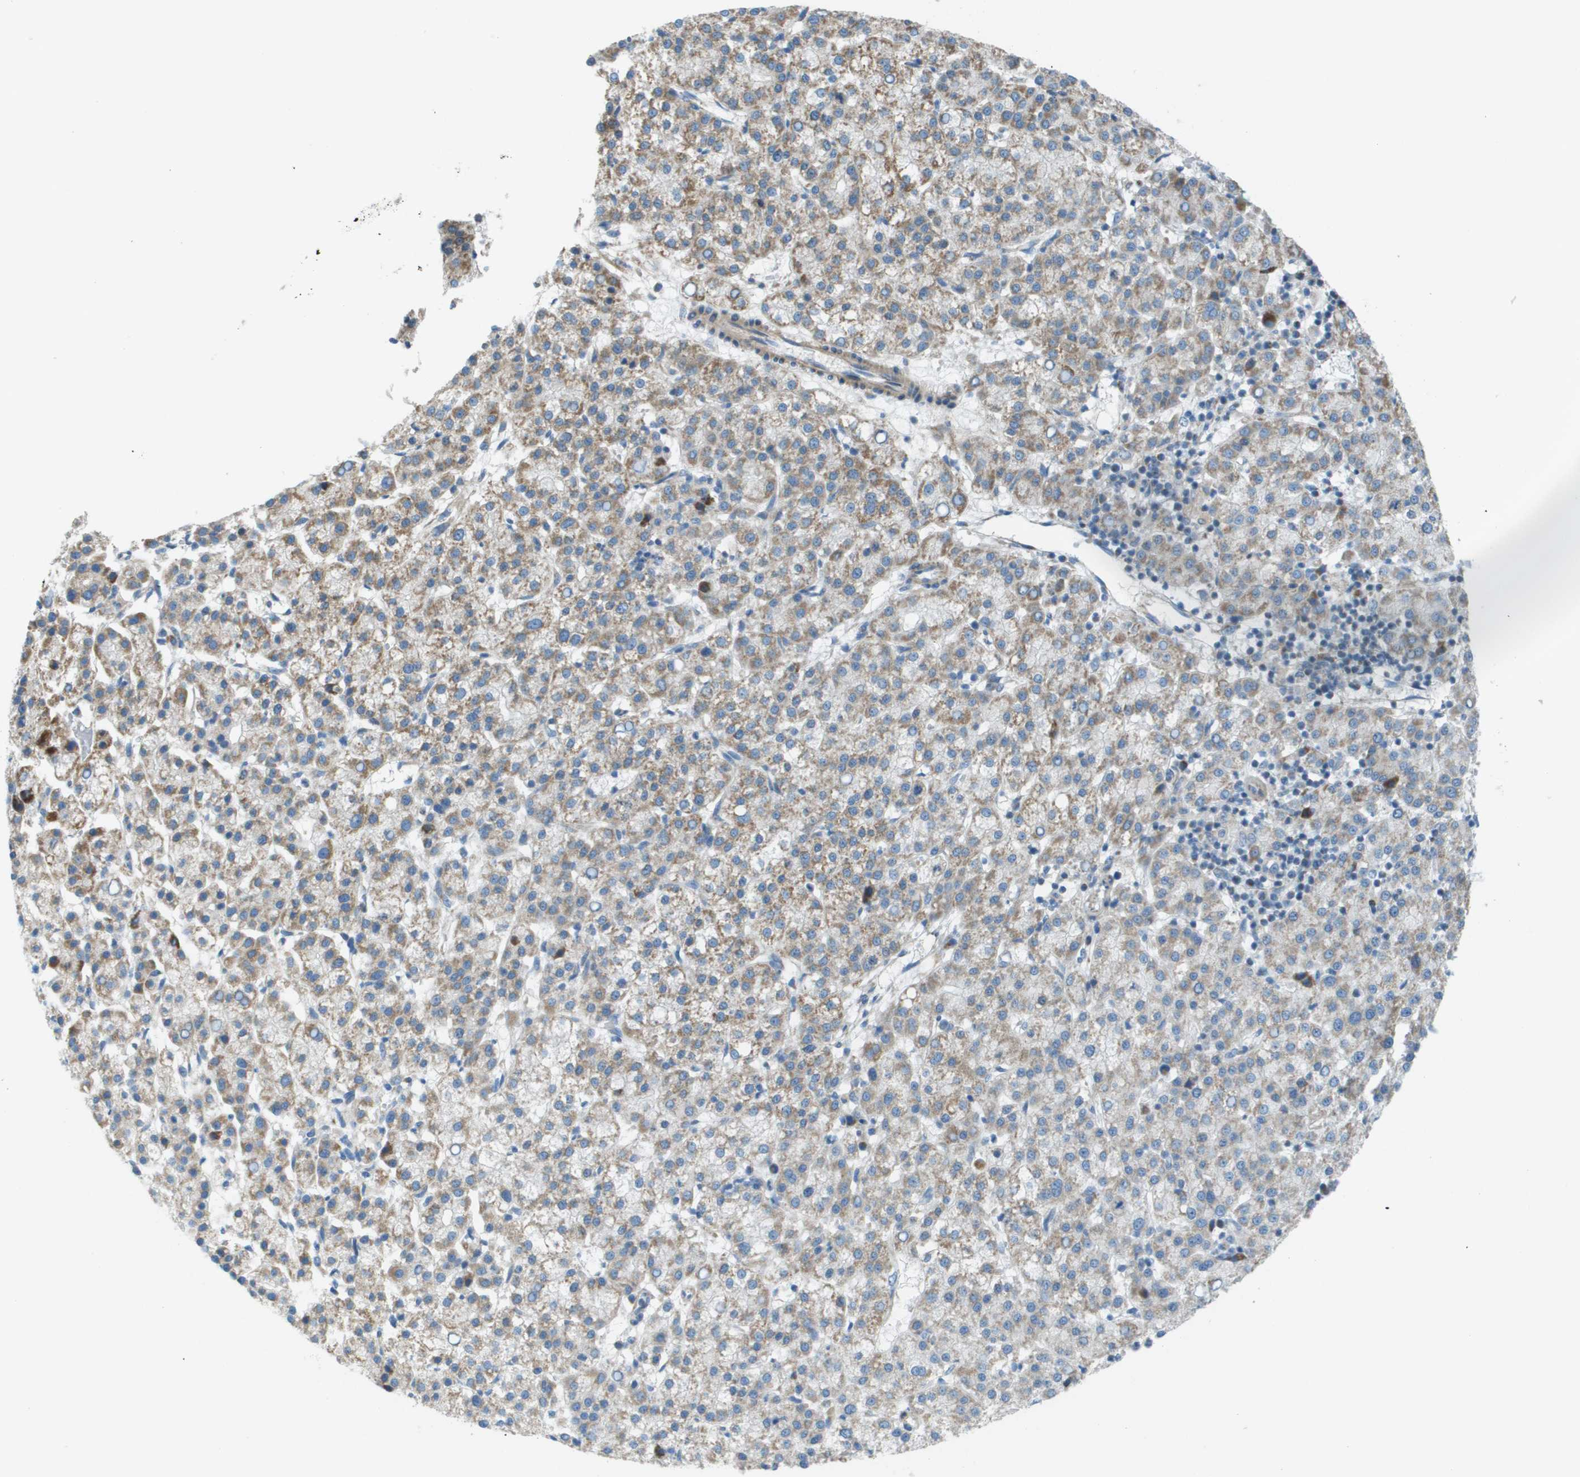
{"staining": {"intensity": "moderate", "quantity": ">75%", "location": "cytoplasmic/membranous"}, "tissue": "liver cancer", "cell_type": "Tumor cells", "image_type": "cancer", "snomed": [{"axis": "morphology", "description": "Carcinoma, Hepatocellular, NOS"}, {"axis": "topography", "description": "Liver"}], "caption": "Immunohistochemical staining of liver cancer (hepatocellular carcinoma) reveals moderate cytoplasmic/membranous protein positivity in about >75% of tumor cells. Using DAB (3,3'-diaminobenzidine) (brown) and hematoxylin (blue) stains, captured at high magnification using brightfield microscopy.", "gene": "GALNT6", "patient": {"sex": "female", "age": 58}}